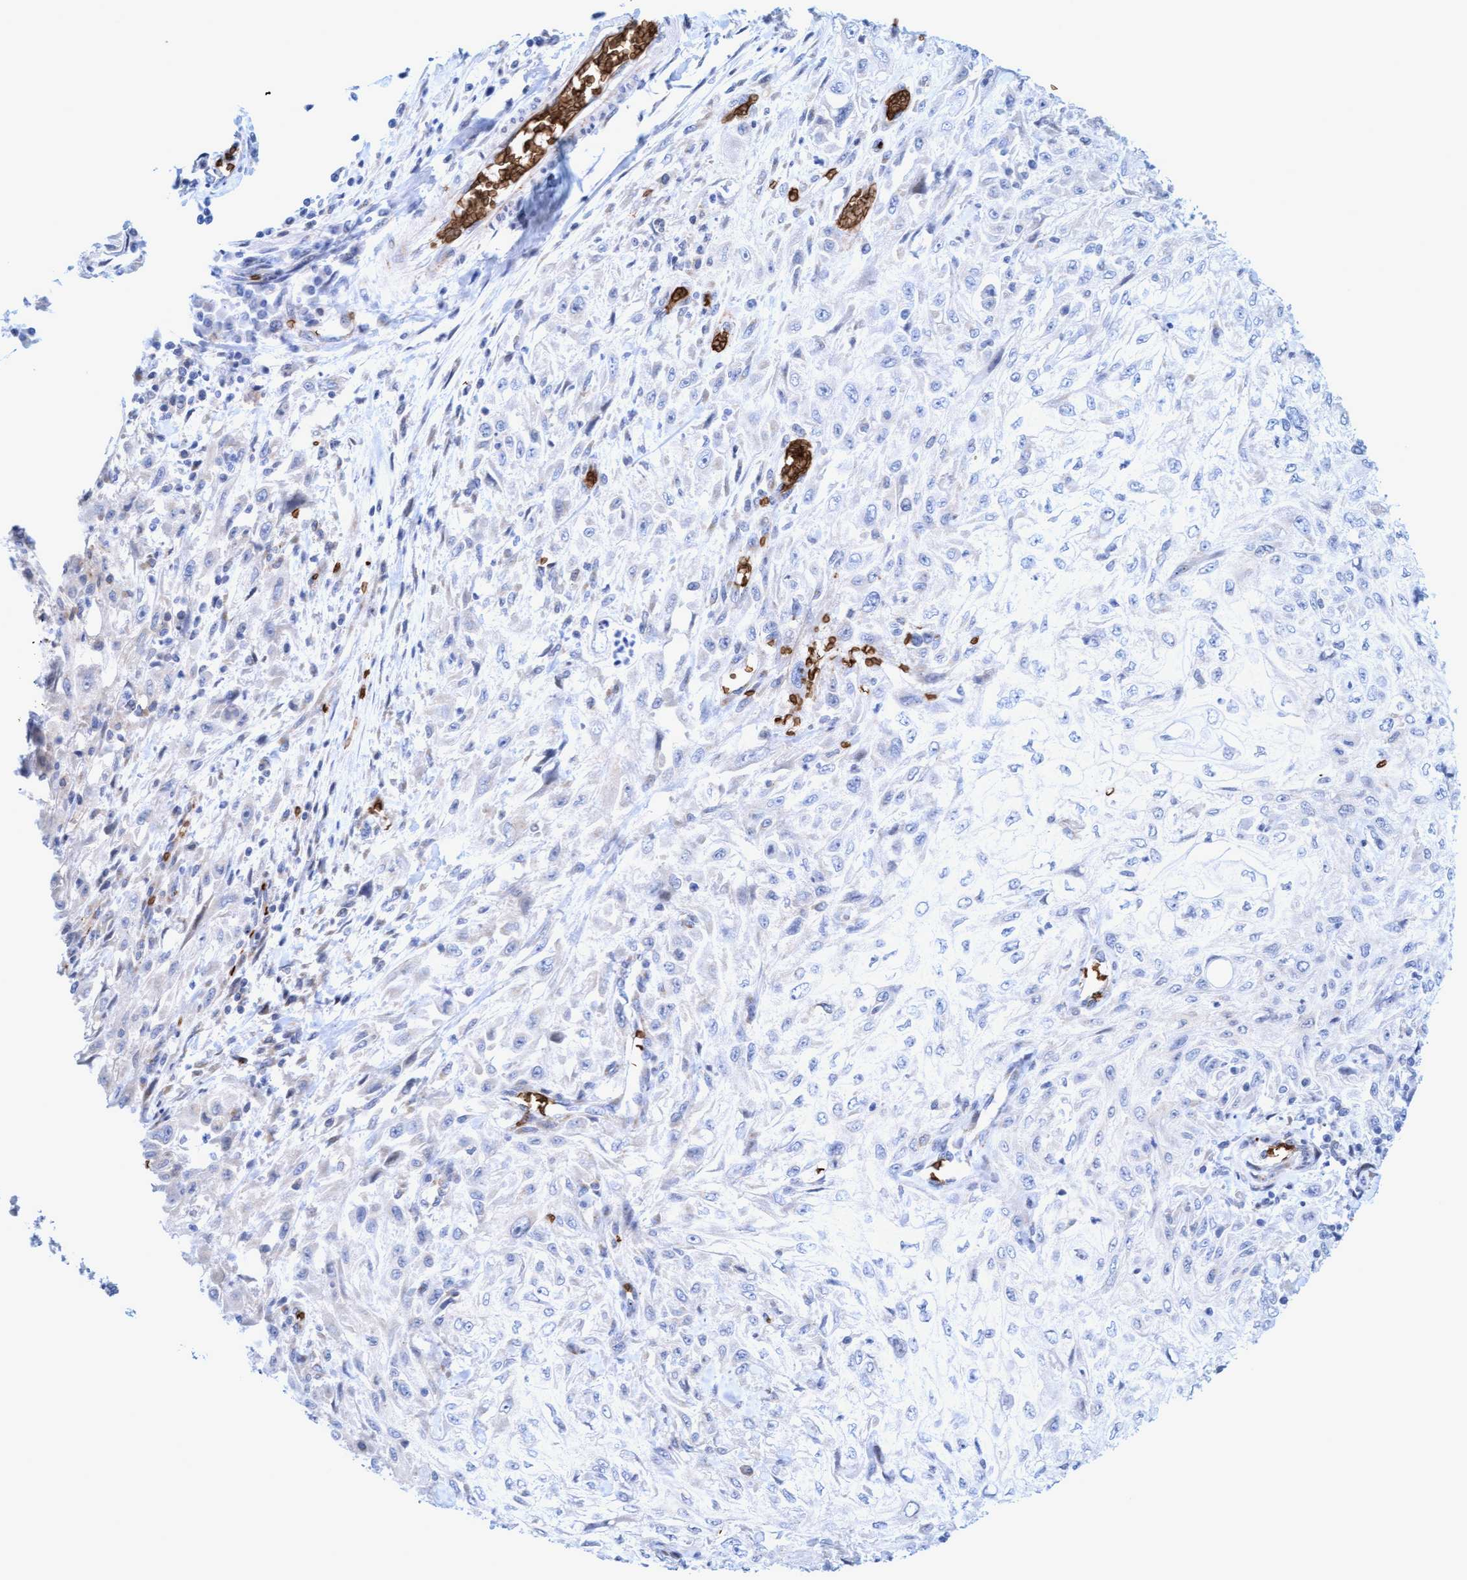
{"staining": {"intensity": "negative", "quantity": "none", "location": "none"}, "tissue": "skin cancer", "cell_type": "Tumor cells", "image_type": "cancer", "snomed": [{"axis": "morphology", "description": "Squamous cell carcinoma, NOS"}, {"axis": "morphology", "description": "Squamous cell carcinoma, metastatic, NOS"}, {"axis": "topography", "description": "Skin"}, {"axis": "topography", "description": "Lymph node"}], "caption": "High magnification brightfield microscopy of squamous cell carcinoma (skin) stained with DAB (brown) and counterstained with hematoxylin (blue): tumor cells show no significant expression.", "gene": "SPEM2", "patient": {"sex": "male", "age": 75}}